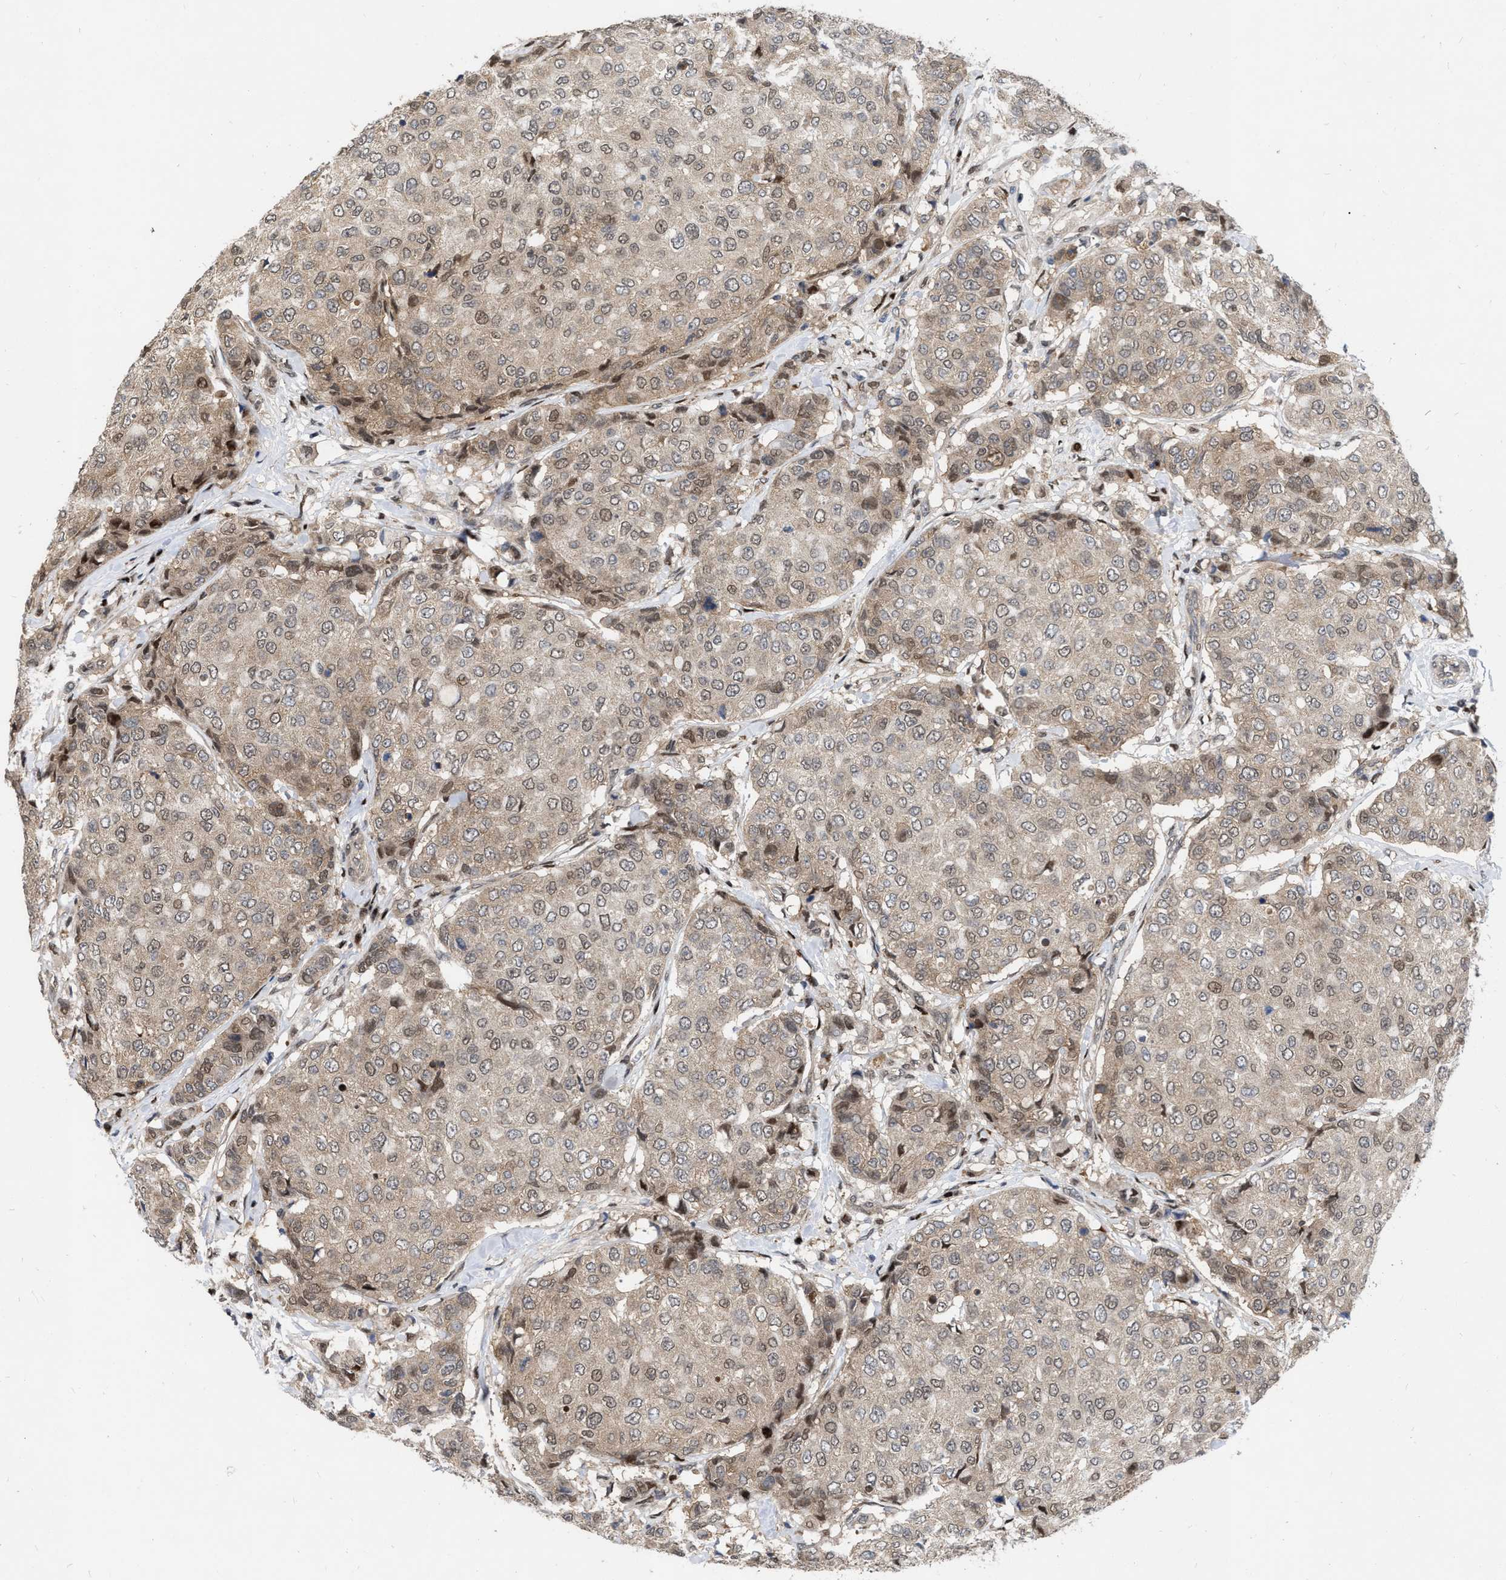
{"staining": {"intensity": "moderate", "quantity": "<25%", "location": "cytoplasmic/membranous,nuclear"}, "tissue": "breast cancer", "cell_type": "Tumor cells", "image_type": "cancer", "snomed": [{"axis": "morphology", "description": "Duct carcinoma"}, {"axis": "topography", "description": "Breast"}], "caption": "DAB (3,3'-diaminobenzidine) immunohistochemical staining of breast cancer shows moderate cytoplasmic/membranous and nuclear protein expression in approximately <25% of tumor cells. (DAB IHC, brown staining for protein, blue staining for nuclei).", "gene": "MDM4", "patient": {"sex": "female", "age": 27}}